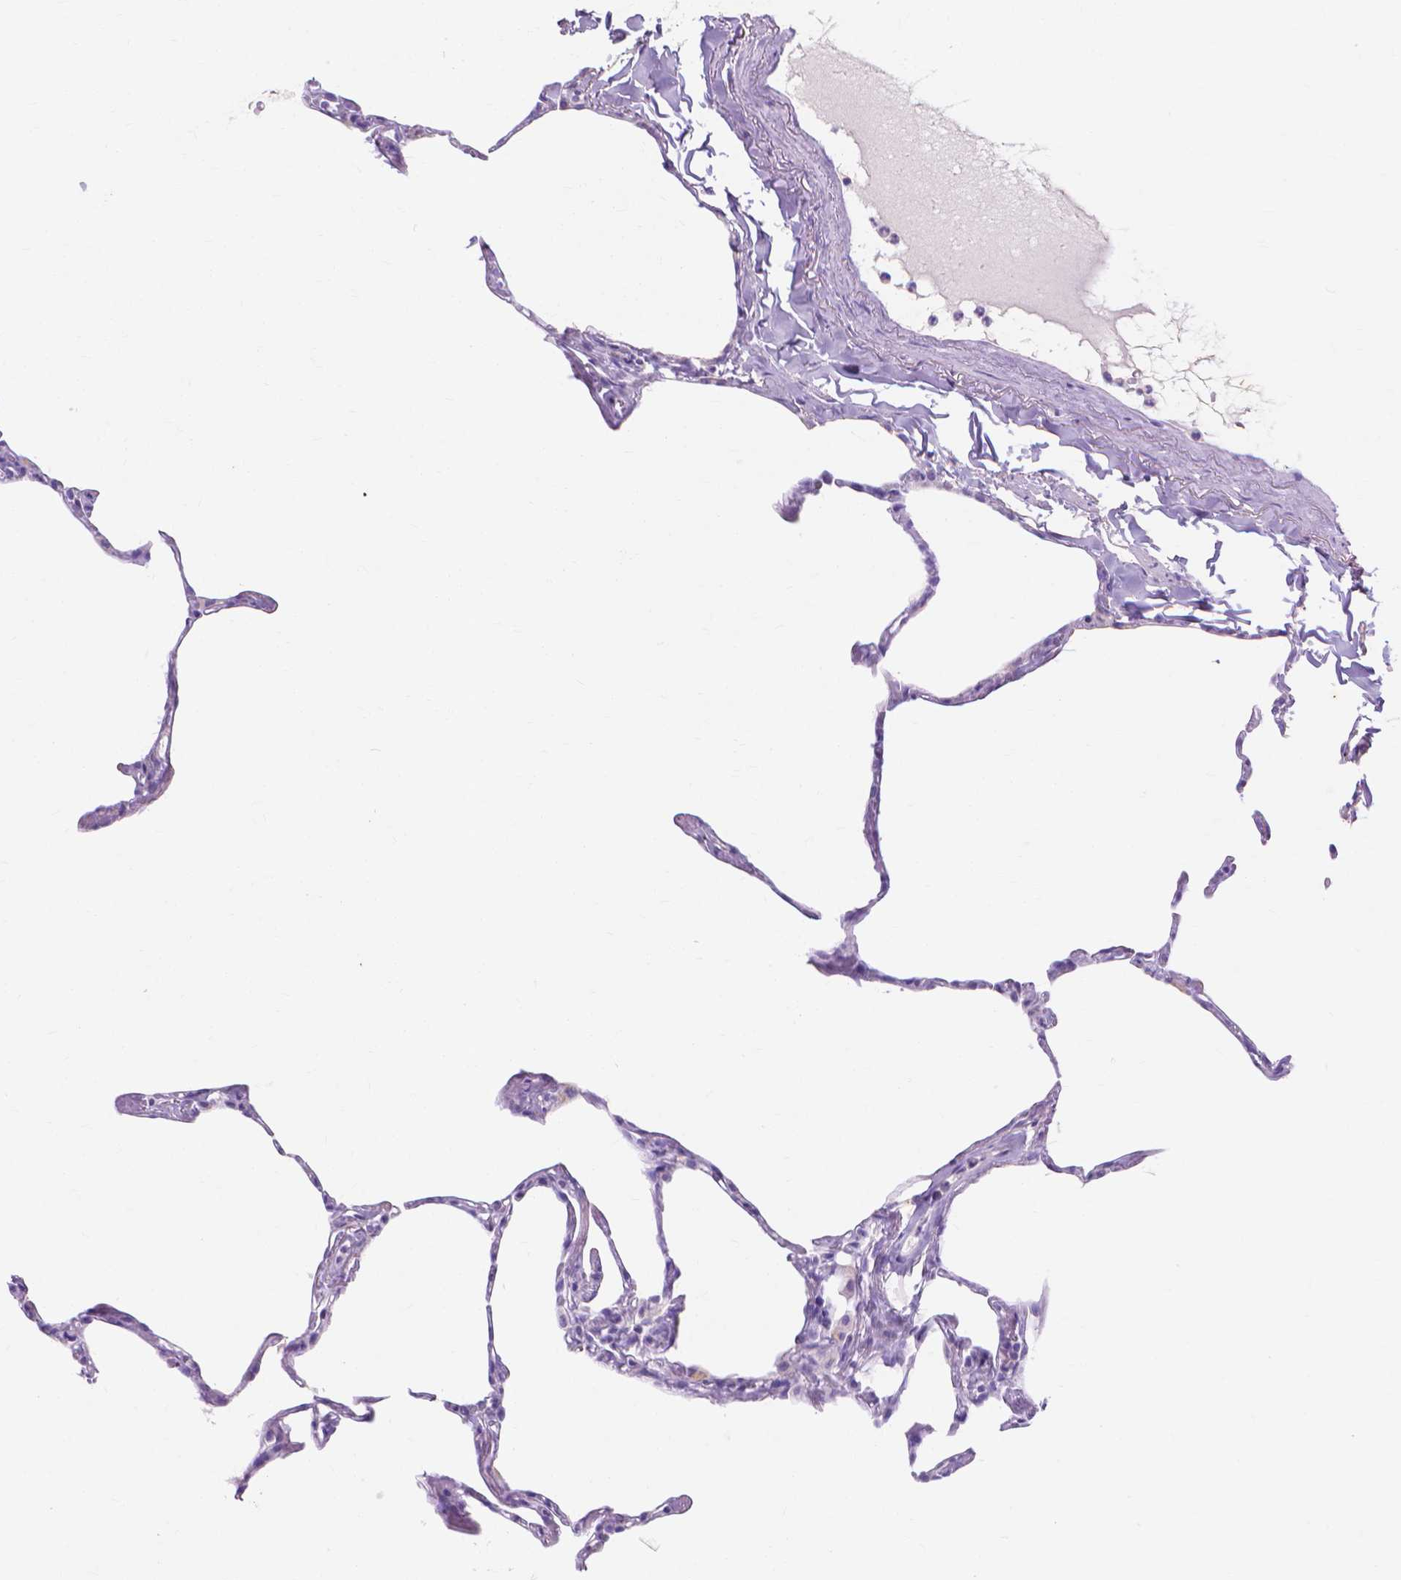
{"staining": {"intensity": "negative", "quantity": "none", "location": "none"}, "tissue": "lung", "cell_type": "Alveolar cells", "image_type": "normal", "snomed": [{"axis": "morphology", "description": "Normal tissue, NOS"}, {"axis": "topography", "description": "Lung"}], "caption": "This is an immunohistochemistry (IHC) micrograph of benign lung. There is no positivity in alveolar cells.", "gene": "MMP11", "patient": {"sex": "male", "age": 65}}